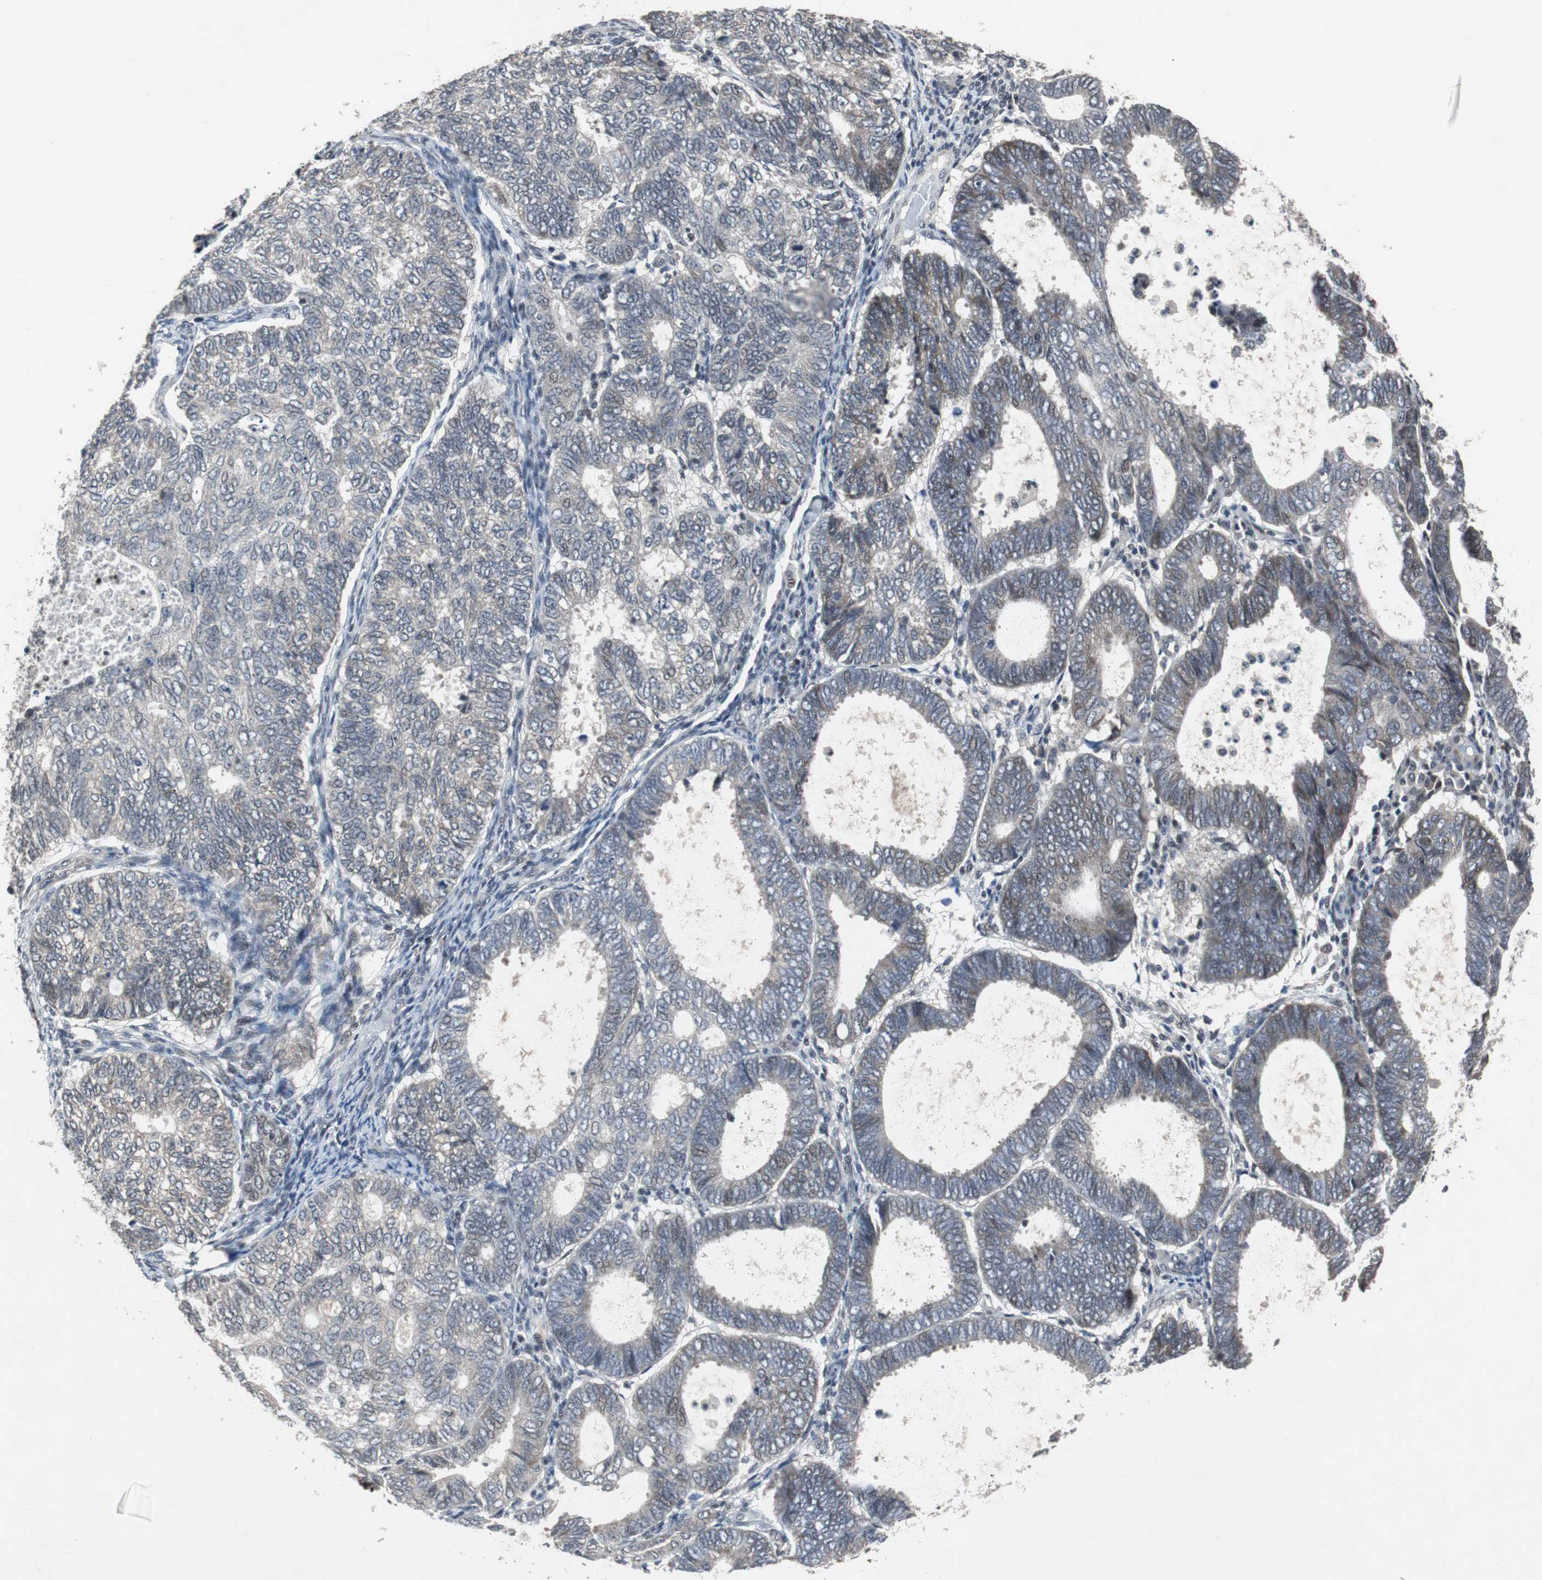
{"staining": {"intensity": "moderate", "quantity": "25%-75%", "location": "cytoplasmic/membranous"}, "tissue": "endometrial cancer", "cell_type": "Tumor cells", "image_type": "cancer", "snomed": [{"axis": "morphology", "description": "Adenocarcinoma, NOS"}, {"axis": "topography", "description": "Uterus"}], "caption": "Moderate cytoplasmic/membranous protein staining is appreciated in about 25%-75% of tumor cells in endometrial cancer.", "gene": "TP63", "patient": {"sex": "female", "age": 60}}